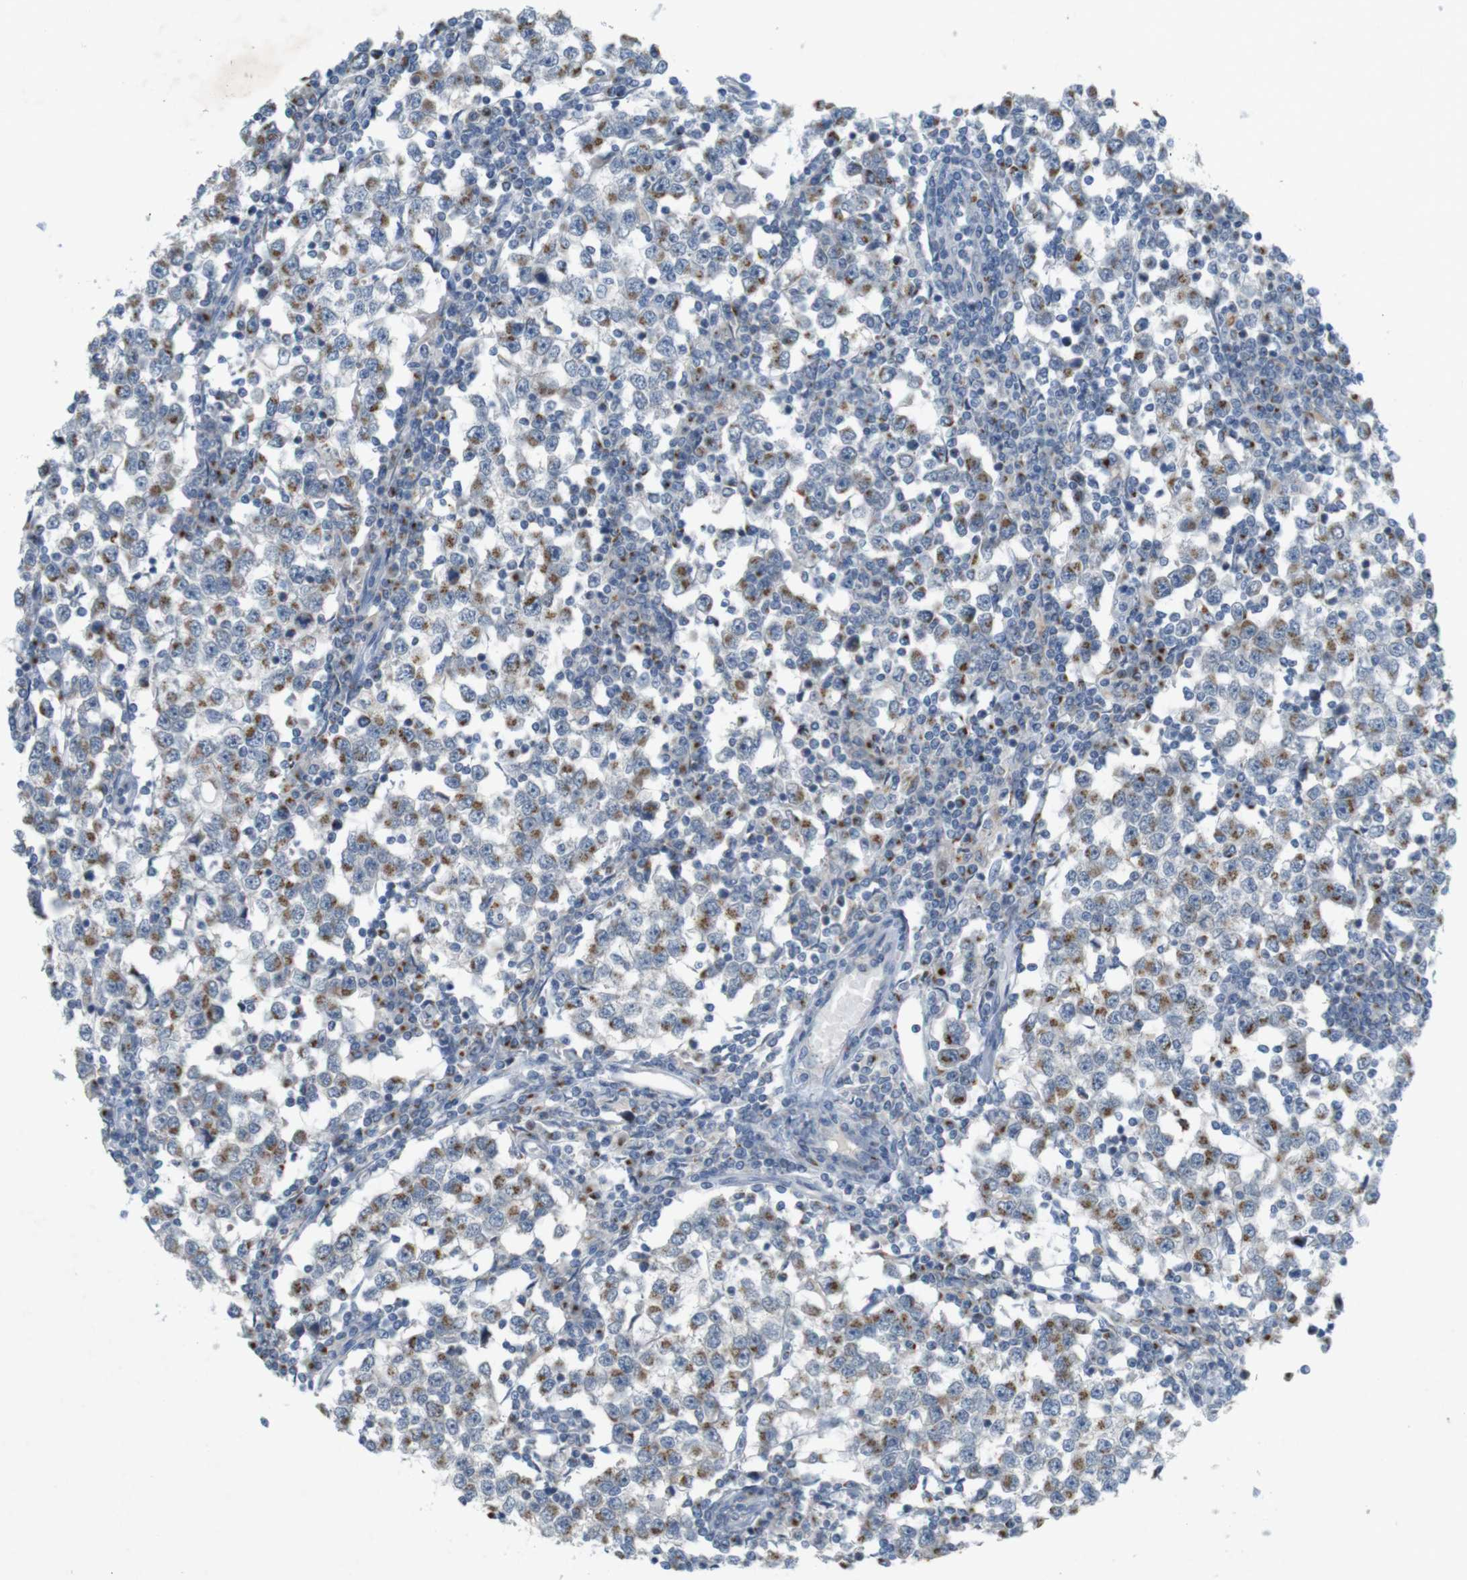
{"staining": {"intensity": "moderate", "quantity": ">75%", "location": "cytoplasmic/membranous"}, "tissue": "testis cancer", "cell_type": "Tumor cells", "image_type": "cancer", "snomed": [{"axis": "morphology", "description": "Seminoma, NOS"}, {"axis": "topography", "description": "Testis"}], "caption": "Protein expression analysis of human testis seminoma reveals moderate cytoplasmic/membranous expression in approximately >75% of tumor cells.", "gene": "YIPF3", "patient": {"sex": "male", "age": 65}}